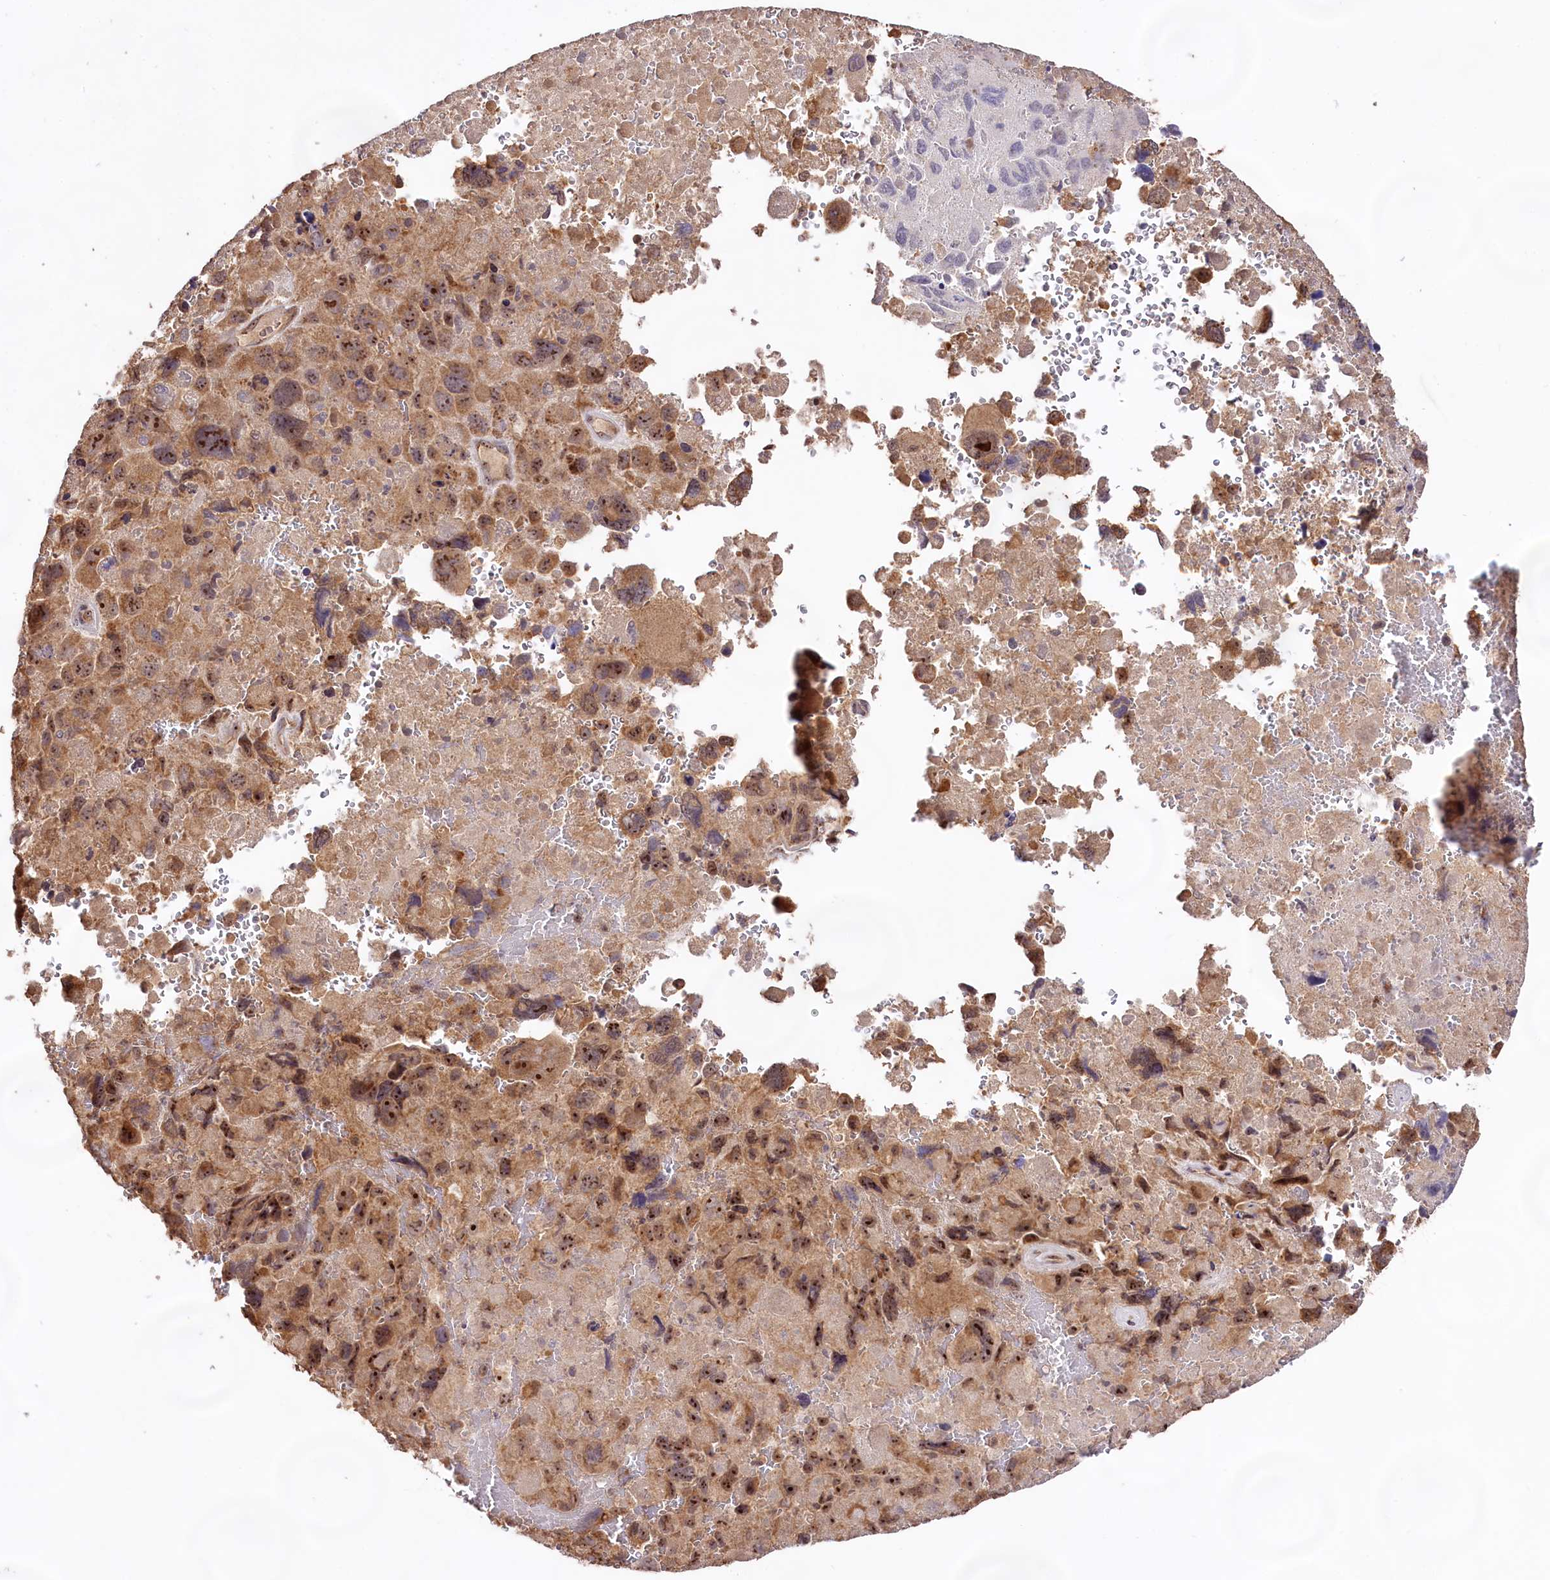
{"staining": {"intensity": "moderate", "quantity": ">75%", "location": "nuclear"}, "tissue": "melanoma", "cell_type": "Tumor cells", "image_type": "cancer", "snomed": [{"axis": "morphology", "description": "Malignant melanoma, Metastatic site"}, {"axis": "topography", "description": "Brain"}], "caption": "Human melanoma stained with a brown dye shows moderate nuclear positive staining in about >75% of tumor cells.", "gene": "RRP8", "patient": {"sex": "female", "age": 53}}